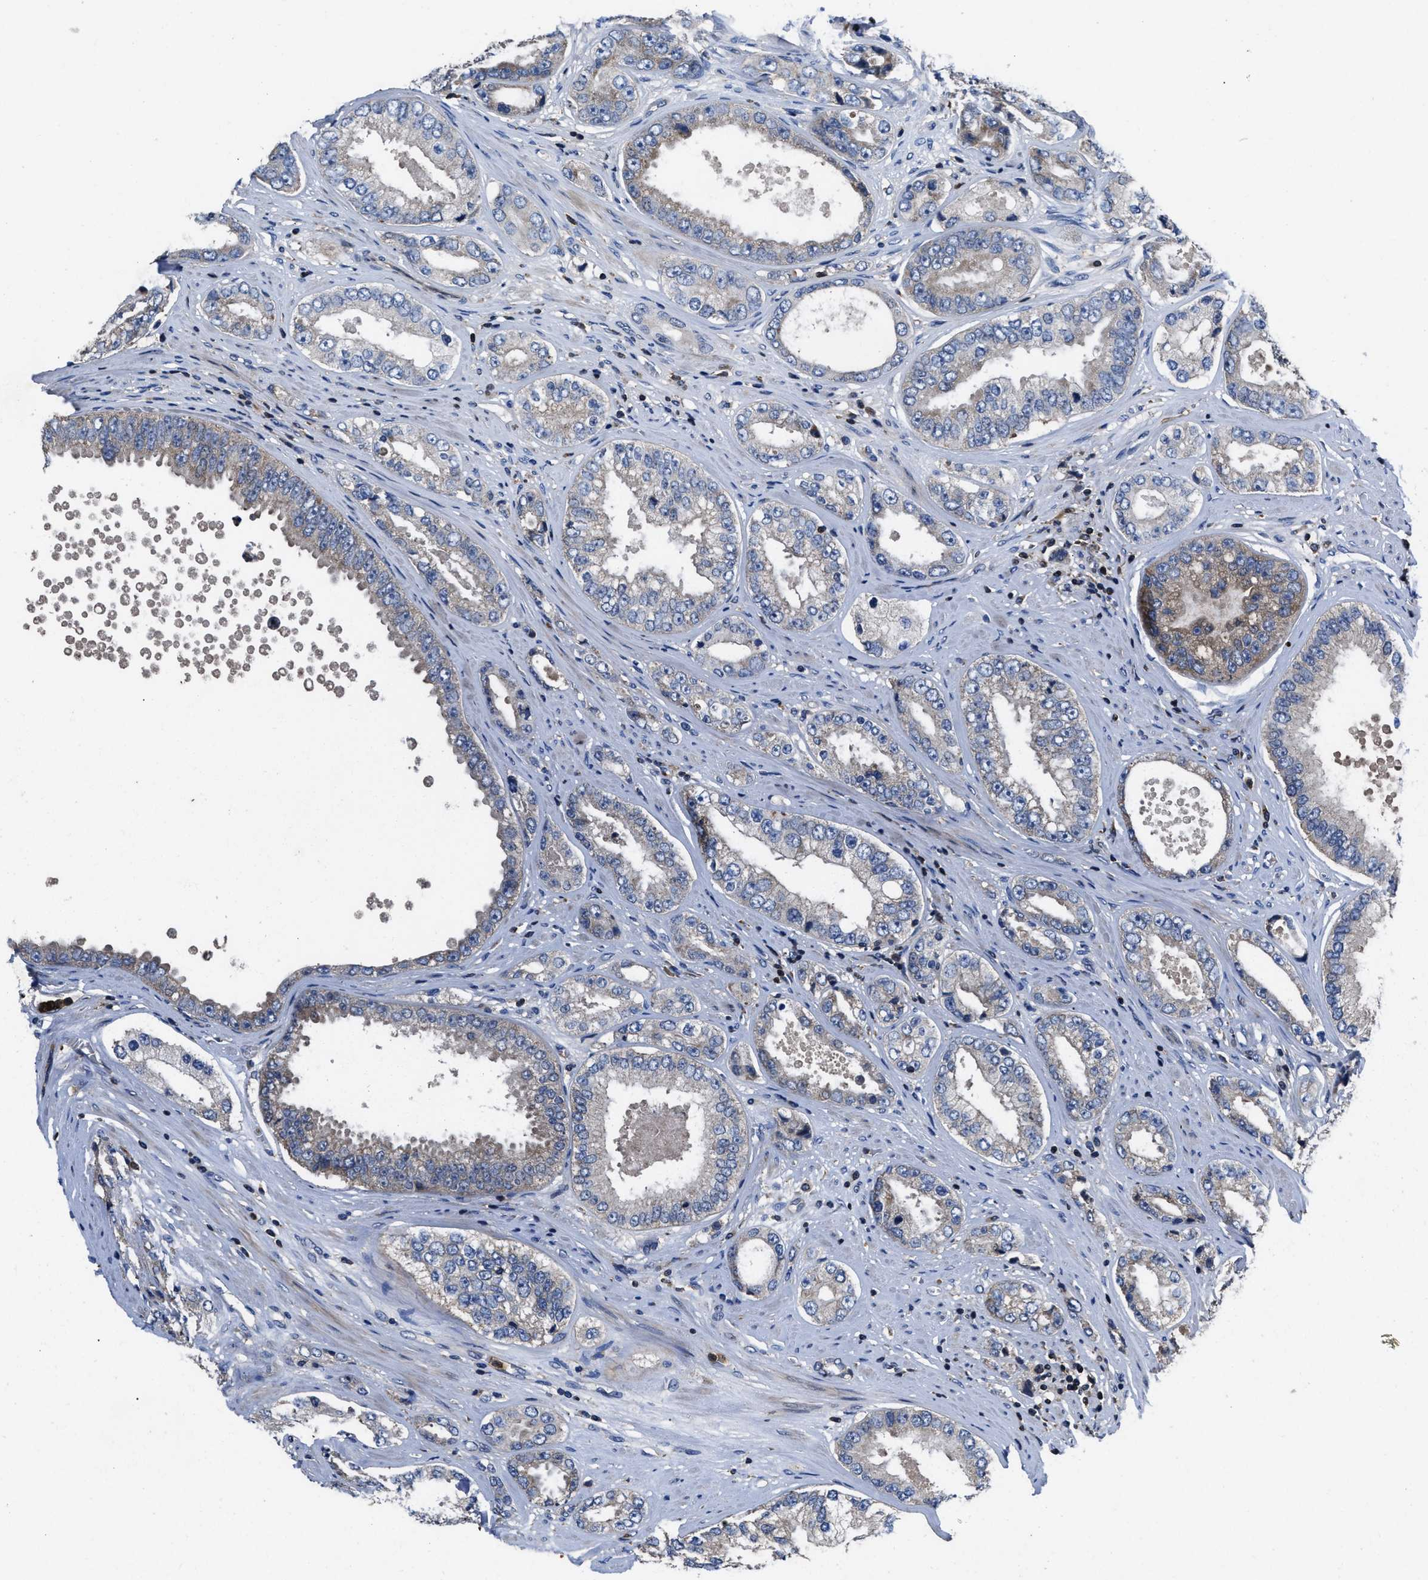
{"staining": {"intensity": "weak", "quantity": "<25%", "location": "cytoplasmic/membranous"}, "tissue": "prostate cancer", "cell_type": "Tumor cells", "image_type": "cancer", "snomed": [{"axis": "morphology", "description": "Adenocarcinoma, High grade"}, {"axis": "topography", "description": "Prostate"}], "caption": "This is an IHC histopathology image of human prostate cancer (adenocarcinoma (high-grade)). There is no expression in tumor cells.", "gene": "YBEY", "patient": {"sex": "male", "age": 61}}